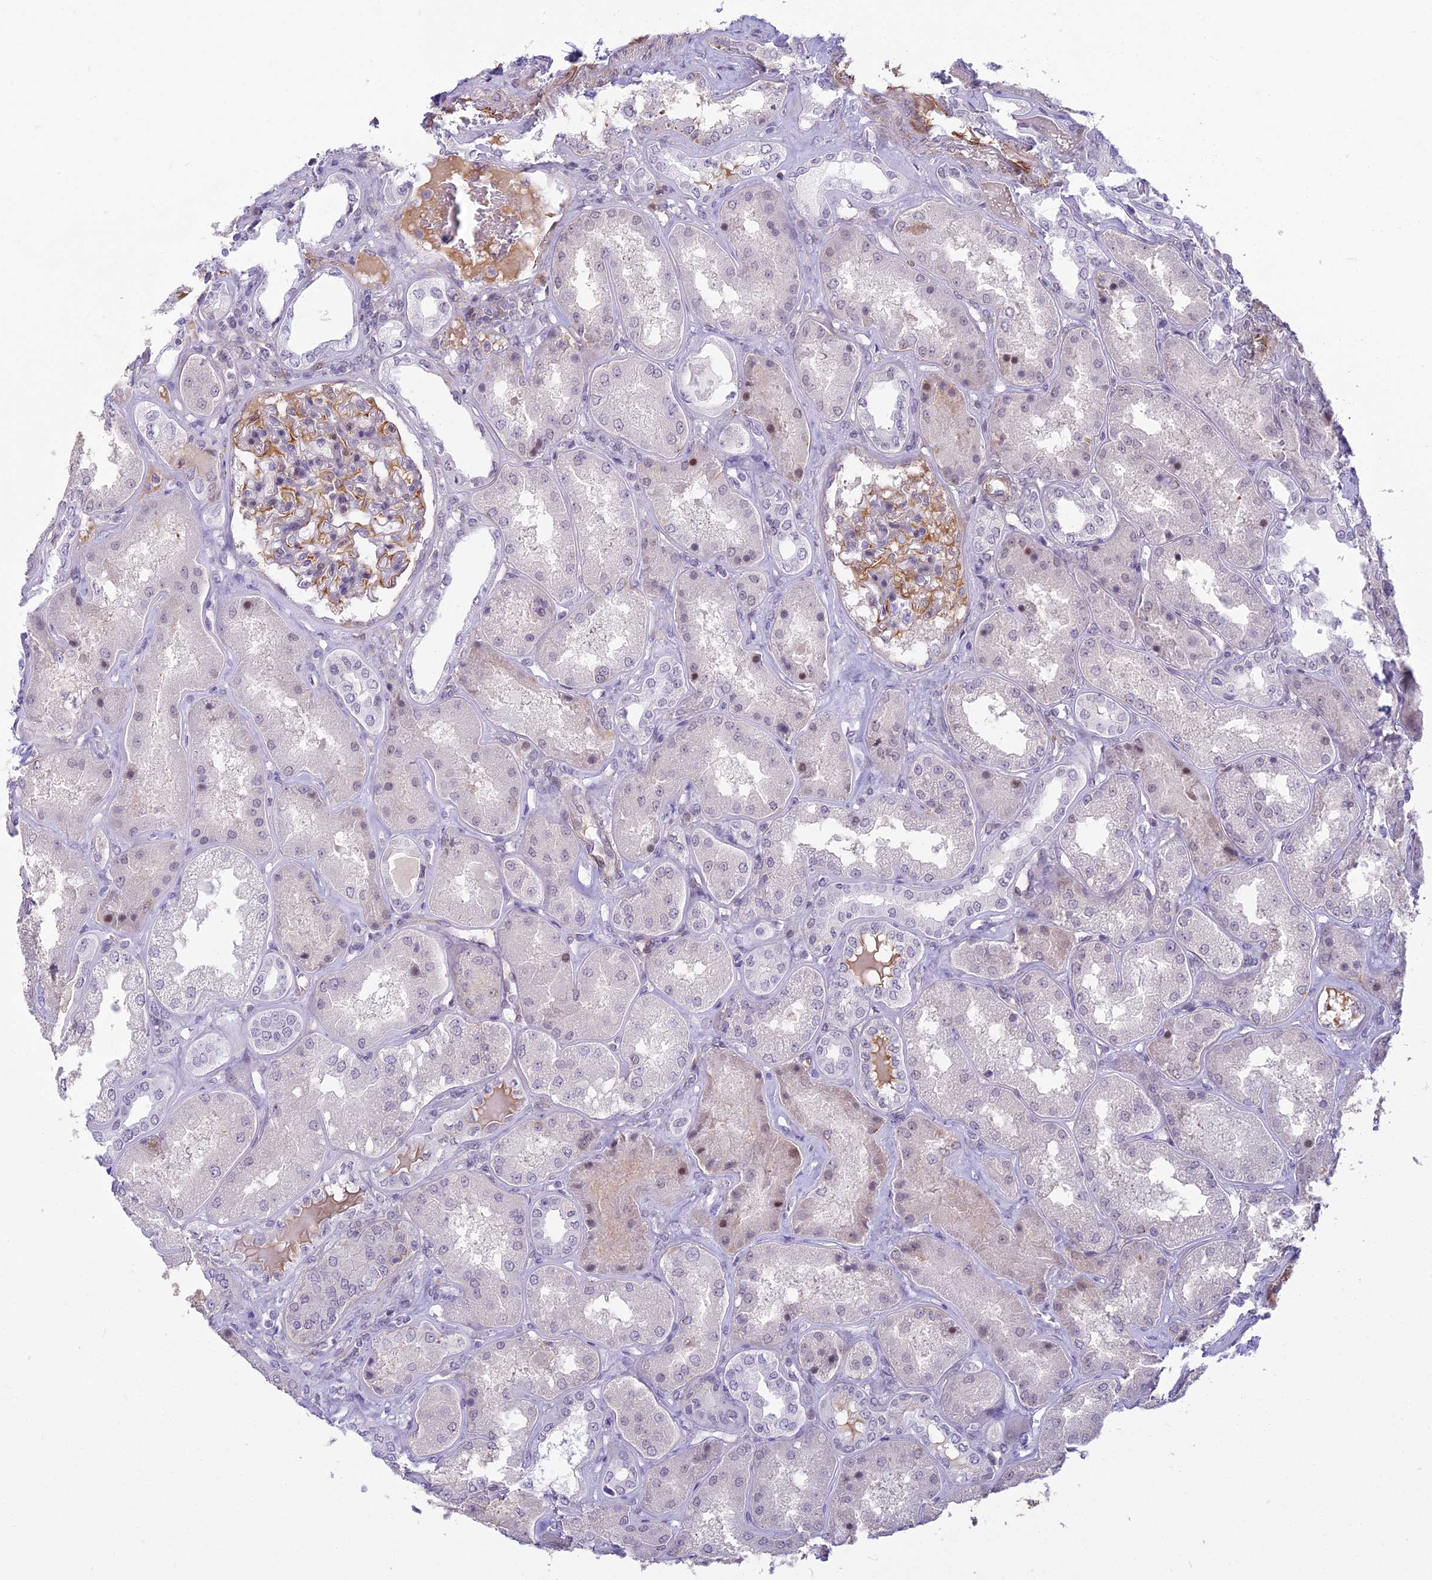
{"staining": {"intensity": "moderate", "quantity": "25%-75%", "location": "cytoplasmic/membranous"}, "tissue": "kidney", "cell_type": "Cells in glomeruli", "image_type": "normal", "snomed": [{"axis": "morphology", "description": "Normal tissue, NOS"}, {"axis": "topography", "description": "Kidney"}], "caption": "The micrograph displays a brown stain indicating the presence of a protein in the cytoplasmic/membranous of cells in glomeruli in kidney. (Stains: DAB (3,3'-diaminobenzidine) in brown, nuclei in blue, Microscopy: brightfield microscopy at high magnification).", "gene": "SAPCD2", "patient": {"sex": "female", "age": 56}}